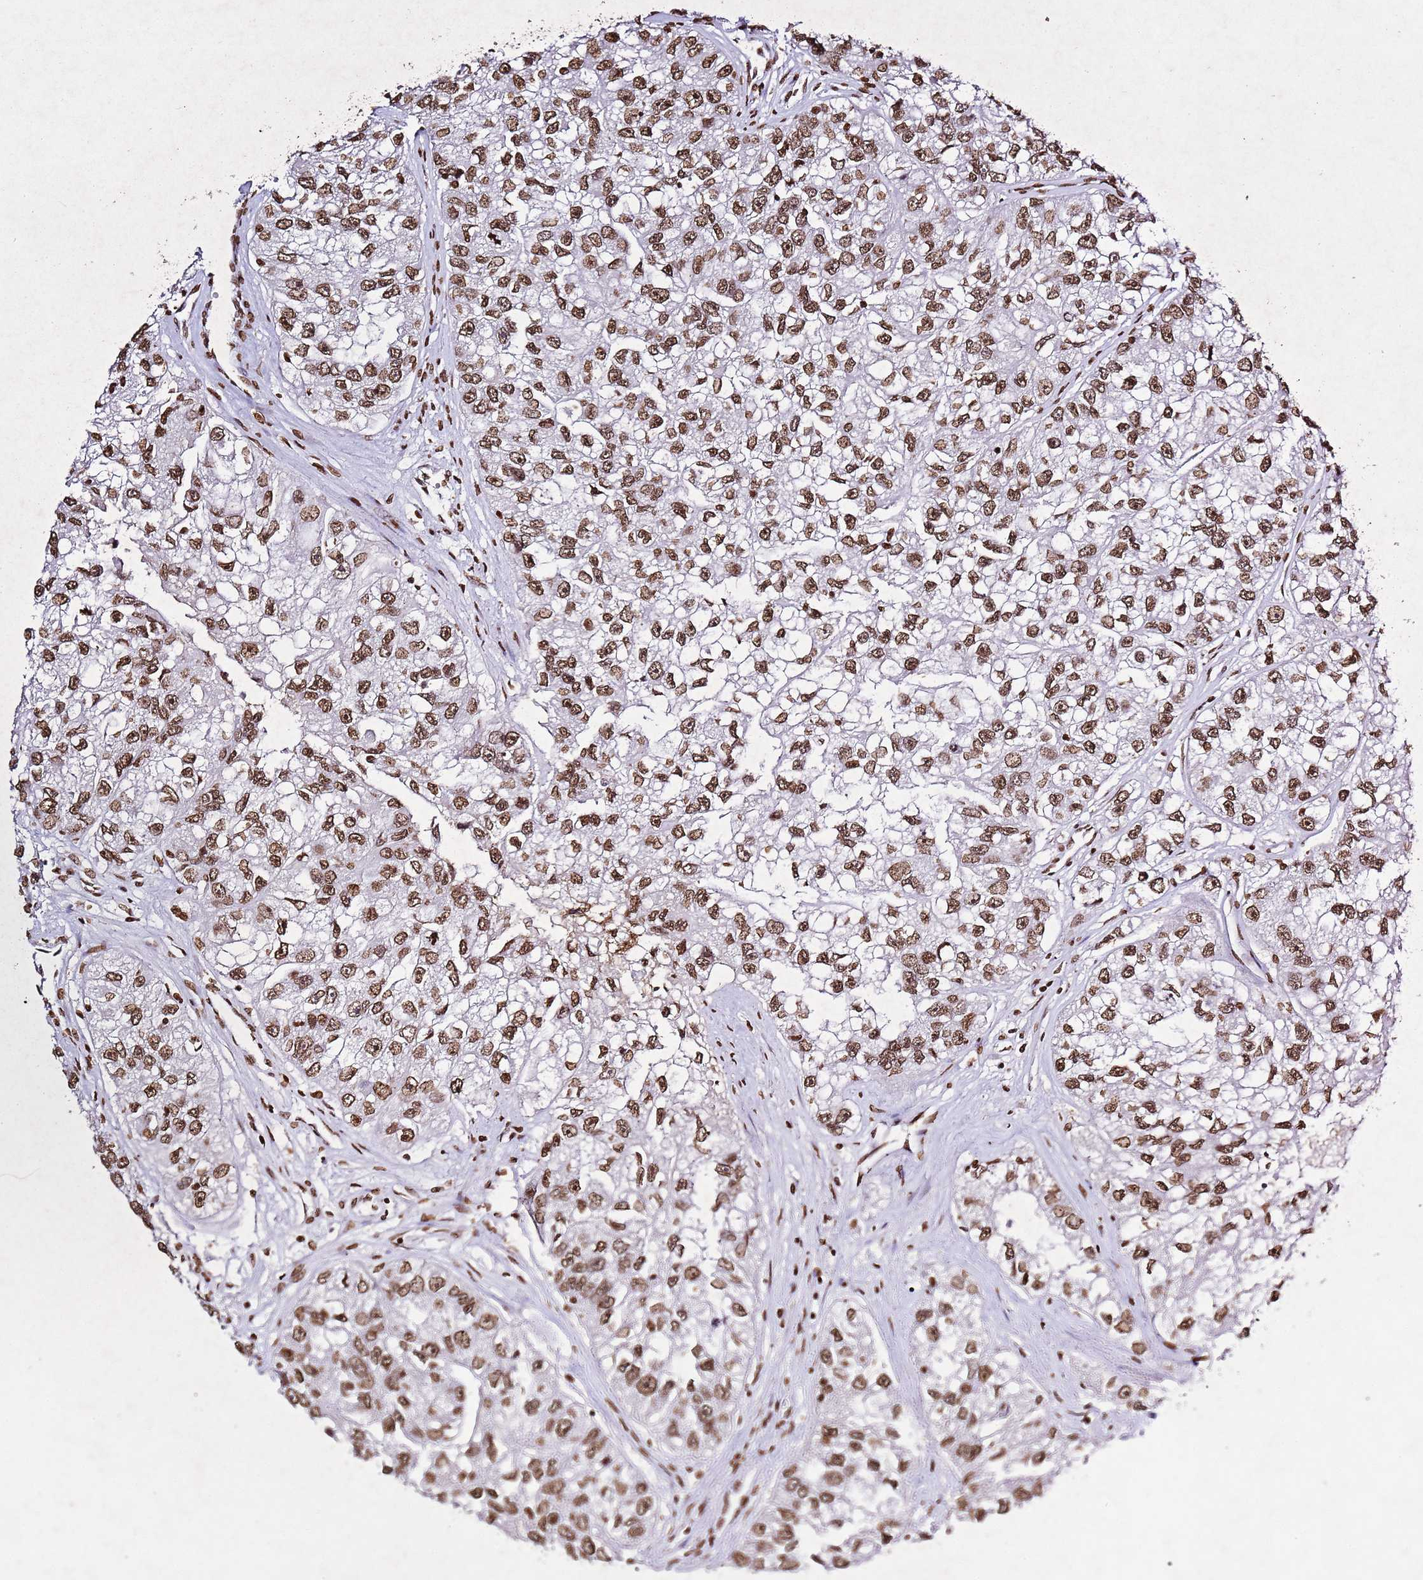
{"staining": {"intensity": "moderate", "quantity": ">75%", "location": "nuclear"}, "tissue": "renal cancer", "cell_type": "Tumor cells", "image_type": "cancer", "snomed": [{"axis": "morphology", "description": "Adenocarcinoma, NOS"}, {"axis": "topography", "description": "Kidney"}], "caption": "Immunohistochemical staining of renal cancer shows moderate nuclear protein positivity in approximately >75% of tumor cells. The protein is stained brown, and the nuclei are stained in blue (DAB IHC with brightfield microscopy, high magnification).", "gene": "BMAL1", "patient": {"sex": "male", "age": 63}}